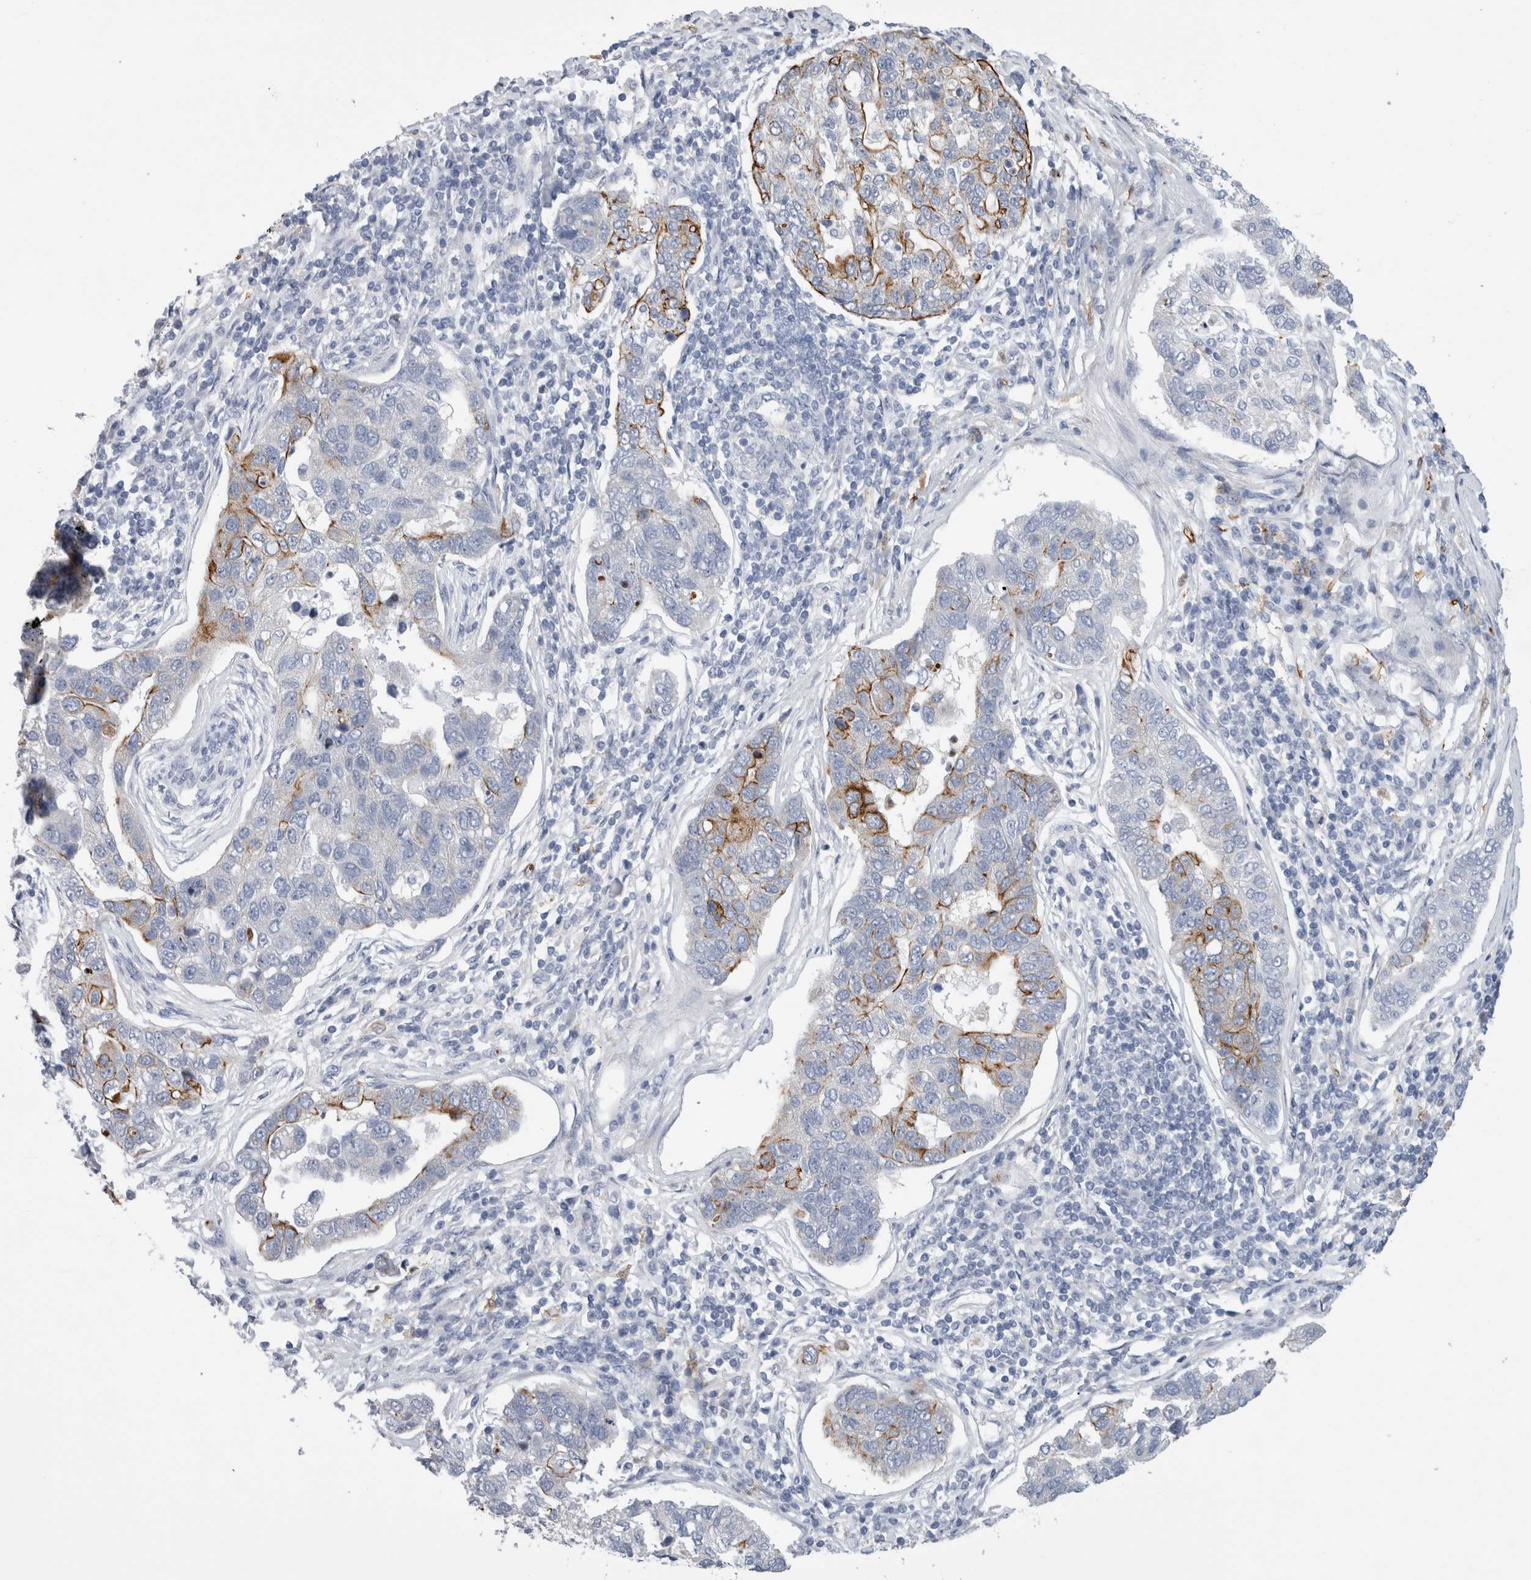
{"staining": {"intensity": "strong", "quantity": "<25%", "location": "cytoplasmic/membranous"}, "tissue": "pancreatic cancer", "cell_type": "Tumor cells", "image_type": "cancer", "snomed": [{"axis": "morphology", "description": "Adenocarcinoma, NOS"}, {"axis": "topography", "description": "Pancreas"}], "caption": "Pancreatic cancer (adenocarcinoma) tissue displays strong cytoplasmic/membranous expression in about <25% of tumor cells, visualized by immunohistochemistry.", "gene": "SLC20A2", "patient": {"sex": "female", "age": 61}}